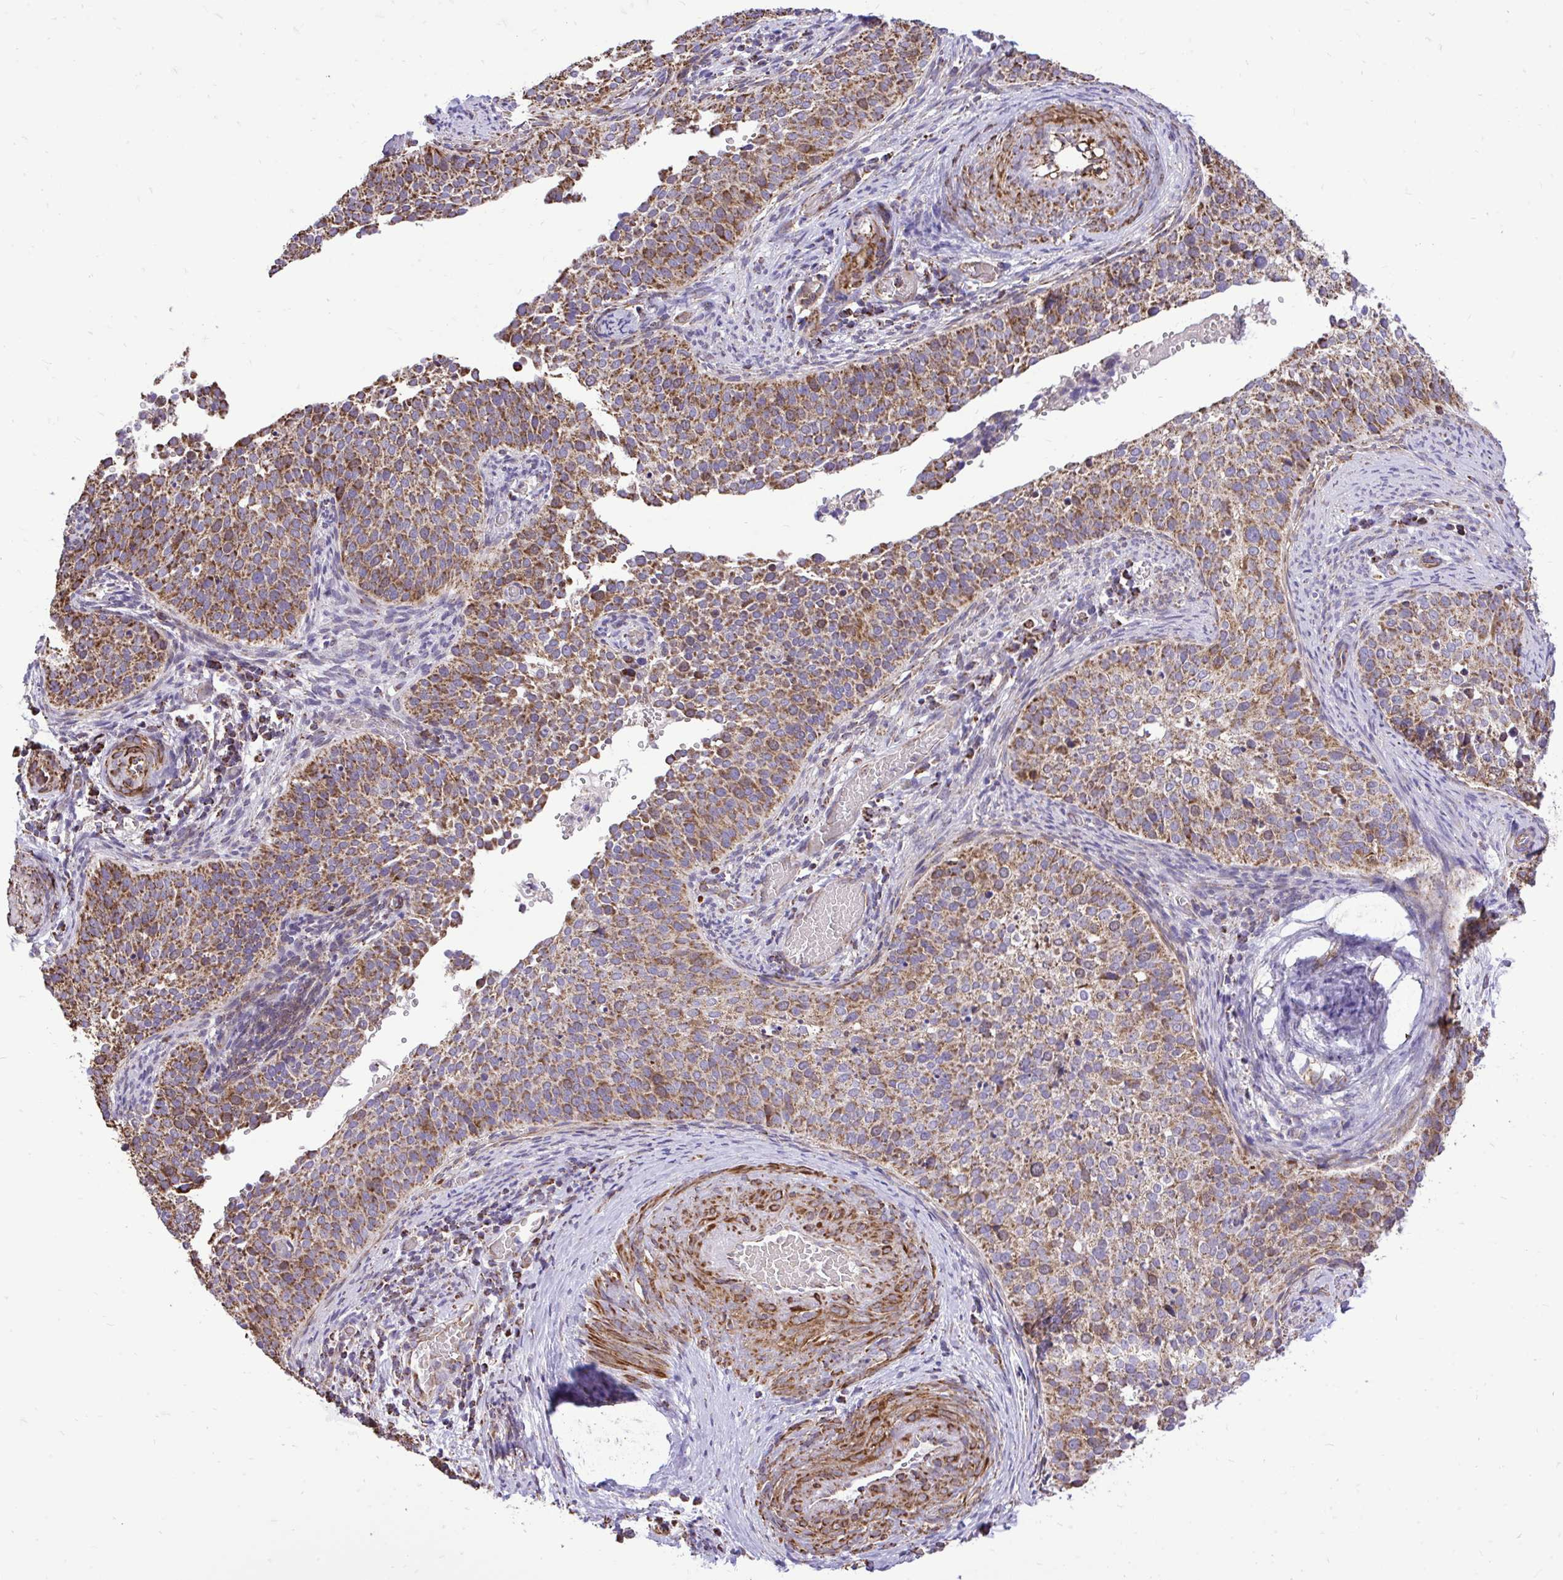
{"staining": {"intensity": "moderate", "quantity": ">75%", "location": "cytoplasmic/membranous"}, "tissue": "cervical cancer", "cell_type": "Tumor cells", "image_type": "cancer", "snomed": [{"axis": "morphology", "description": "Squamous cell carcinoma, NOS"}, {"axis": "topography", "description": "Cervix"}], "caption": "Immunohistochemistry (IHC) micrograph of cervical cancer stained for a protein (brown), which demonstrates medium levels of moderate cytoplasmic/membranous expression in about >75% of tumor cells.", "gene": "UBE2C", "patient": {"sex": "female", "age": 44}}